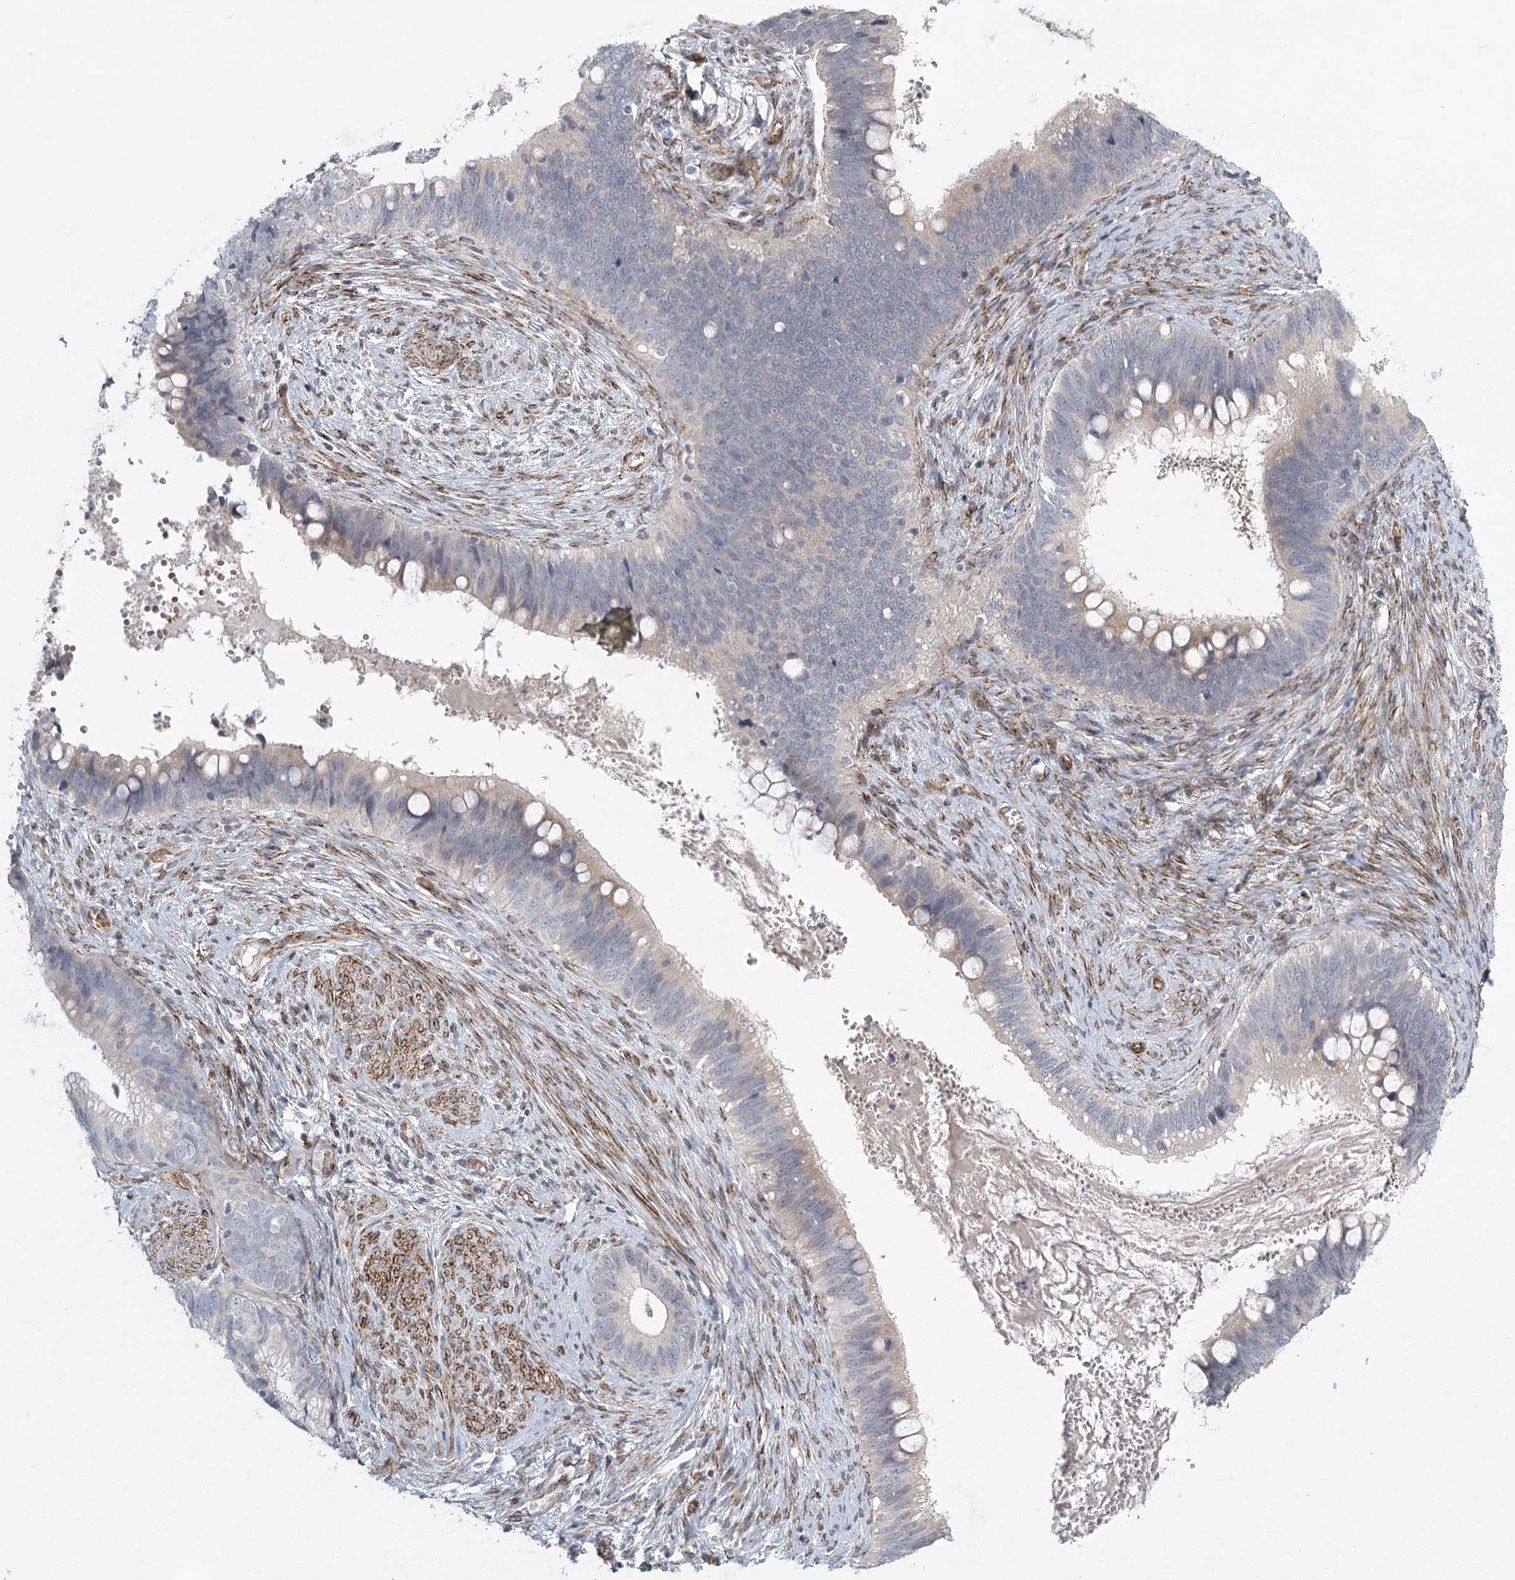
{"staining": {"intensity": "weak", "quantity": "<25%", "location": "cytoplasmic/membranous"}, "tissue": "cervical cancer", "cell_type": "Tumor cells", "image_type": "cancer", "snomed": [{"axis": "morphology", "description": "Adenocarcinoma, NOS"}, {"axis": "topography", "description": "Cervix"}], "caption": "There is no significant expression in tumor cells of cervical adenocarcinoma.", "gene": "MEPE", "patient": {"sex": "female", "age": 42}}